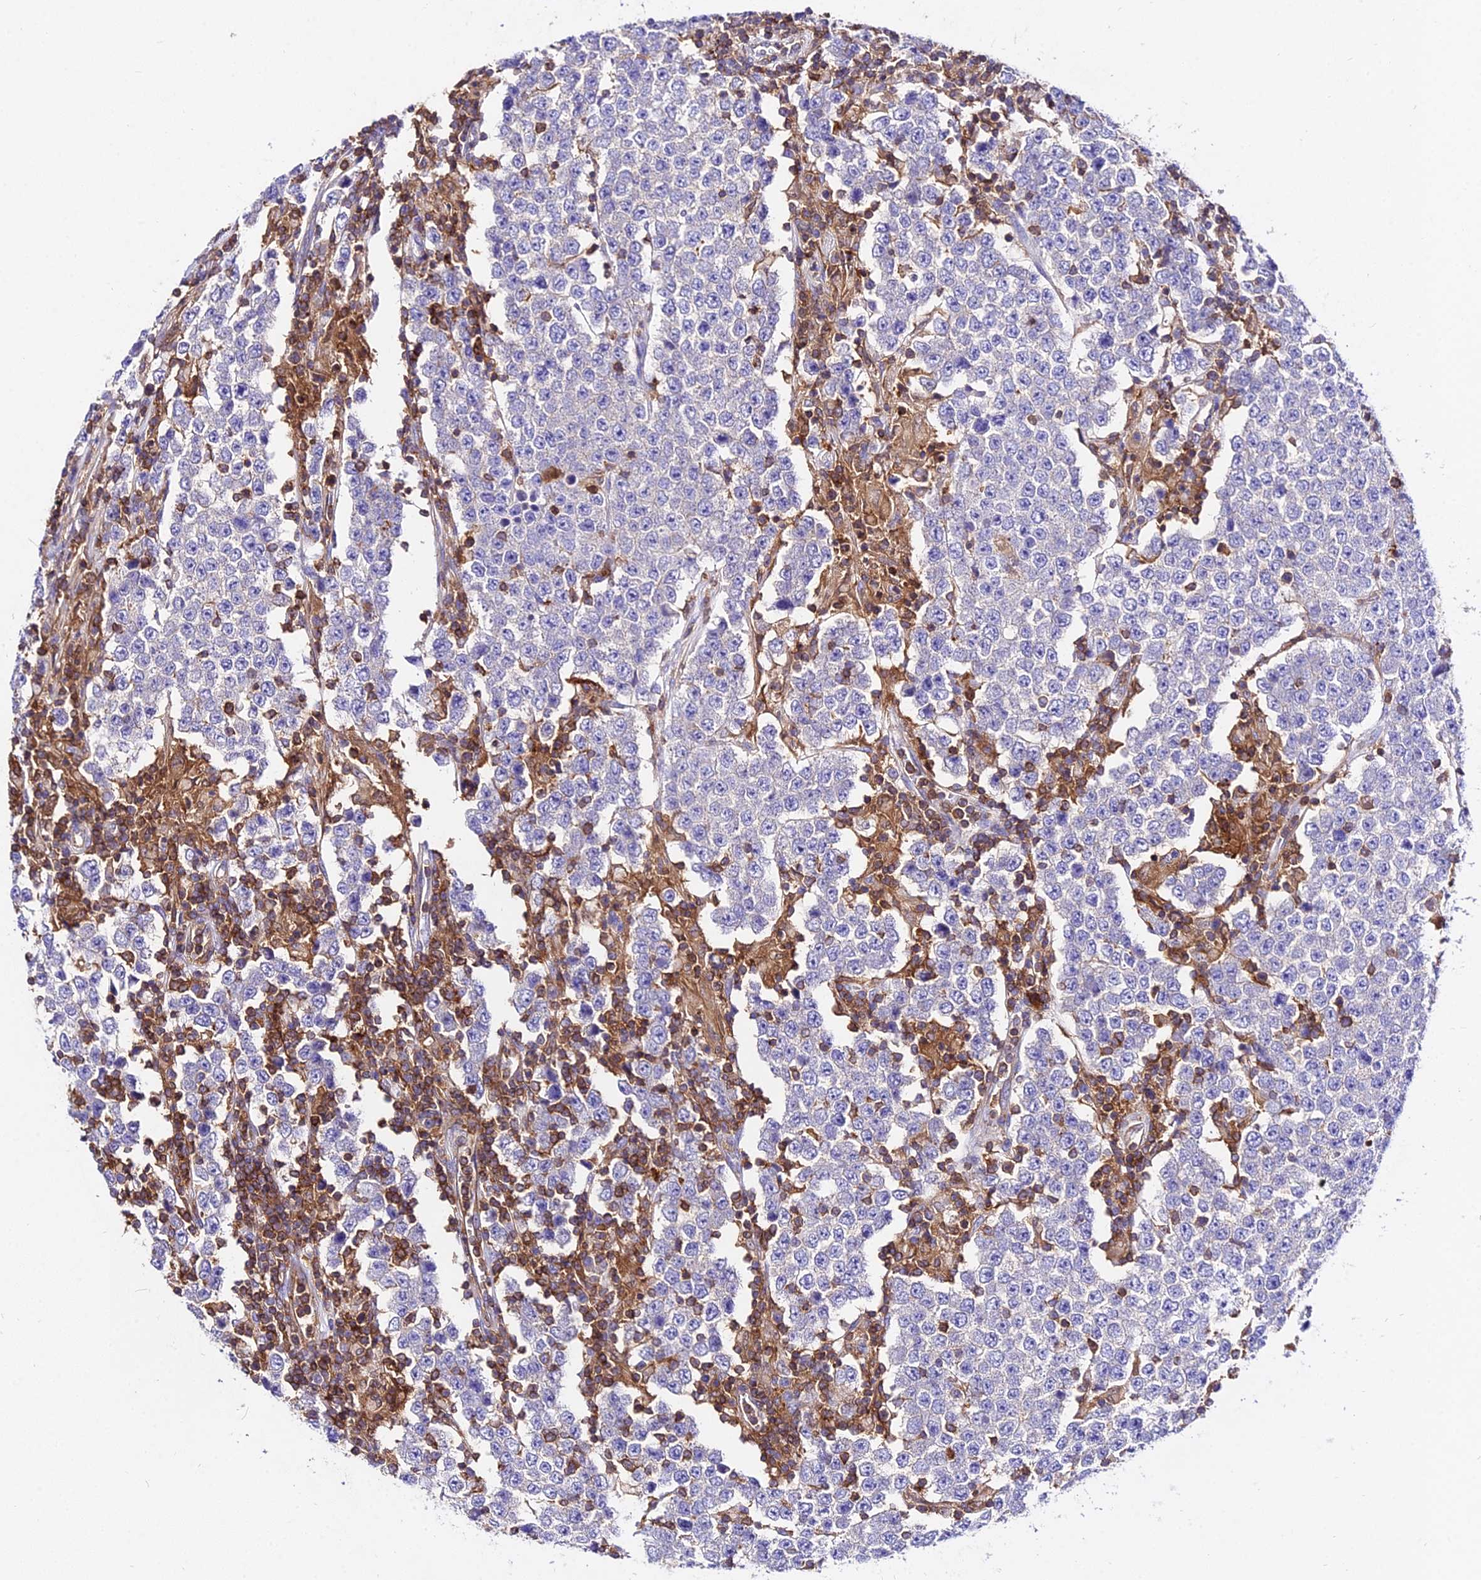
{"staining": {"intensity": "negative", "quantity": "none", "location": "none"}, "tissue": "testis cancer", "cell_type": "Tumor cells", "image_type": "cancer", "snomed": [{"axis": "morphology", "description": "Normal tissue, NOS"}, {"axis": "morphology", "description": "Urothelial carcinoma, High grade"}, {"axis": "morphology", "description": "Seminoma, NOS"}, {"axis": "morphology", "description": "Carcinoma, Embryonal, NOS"}, {"axis": "topography", "description": "Urinary bladder"}, {"axis": "topography", "description": "Testis"}], "caption": "Immunohistochemistry micrograph of neoplastic tissue: human testis seminoma stained with DAB (3,3'-diaminobenzidine) demonstrates no significant protein staining in tumor cells.", "gene": "CSRP1", "patient": {"sex": "male", "age": 41}}